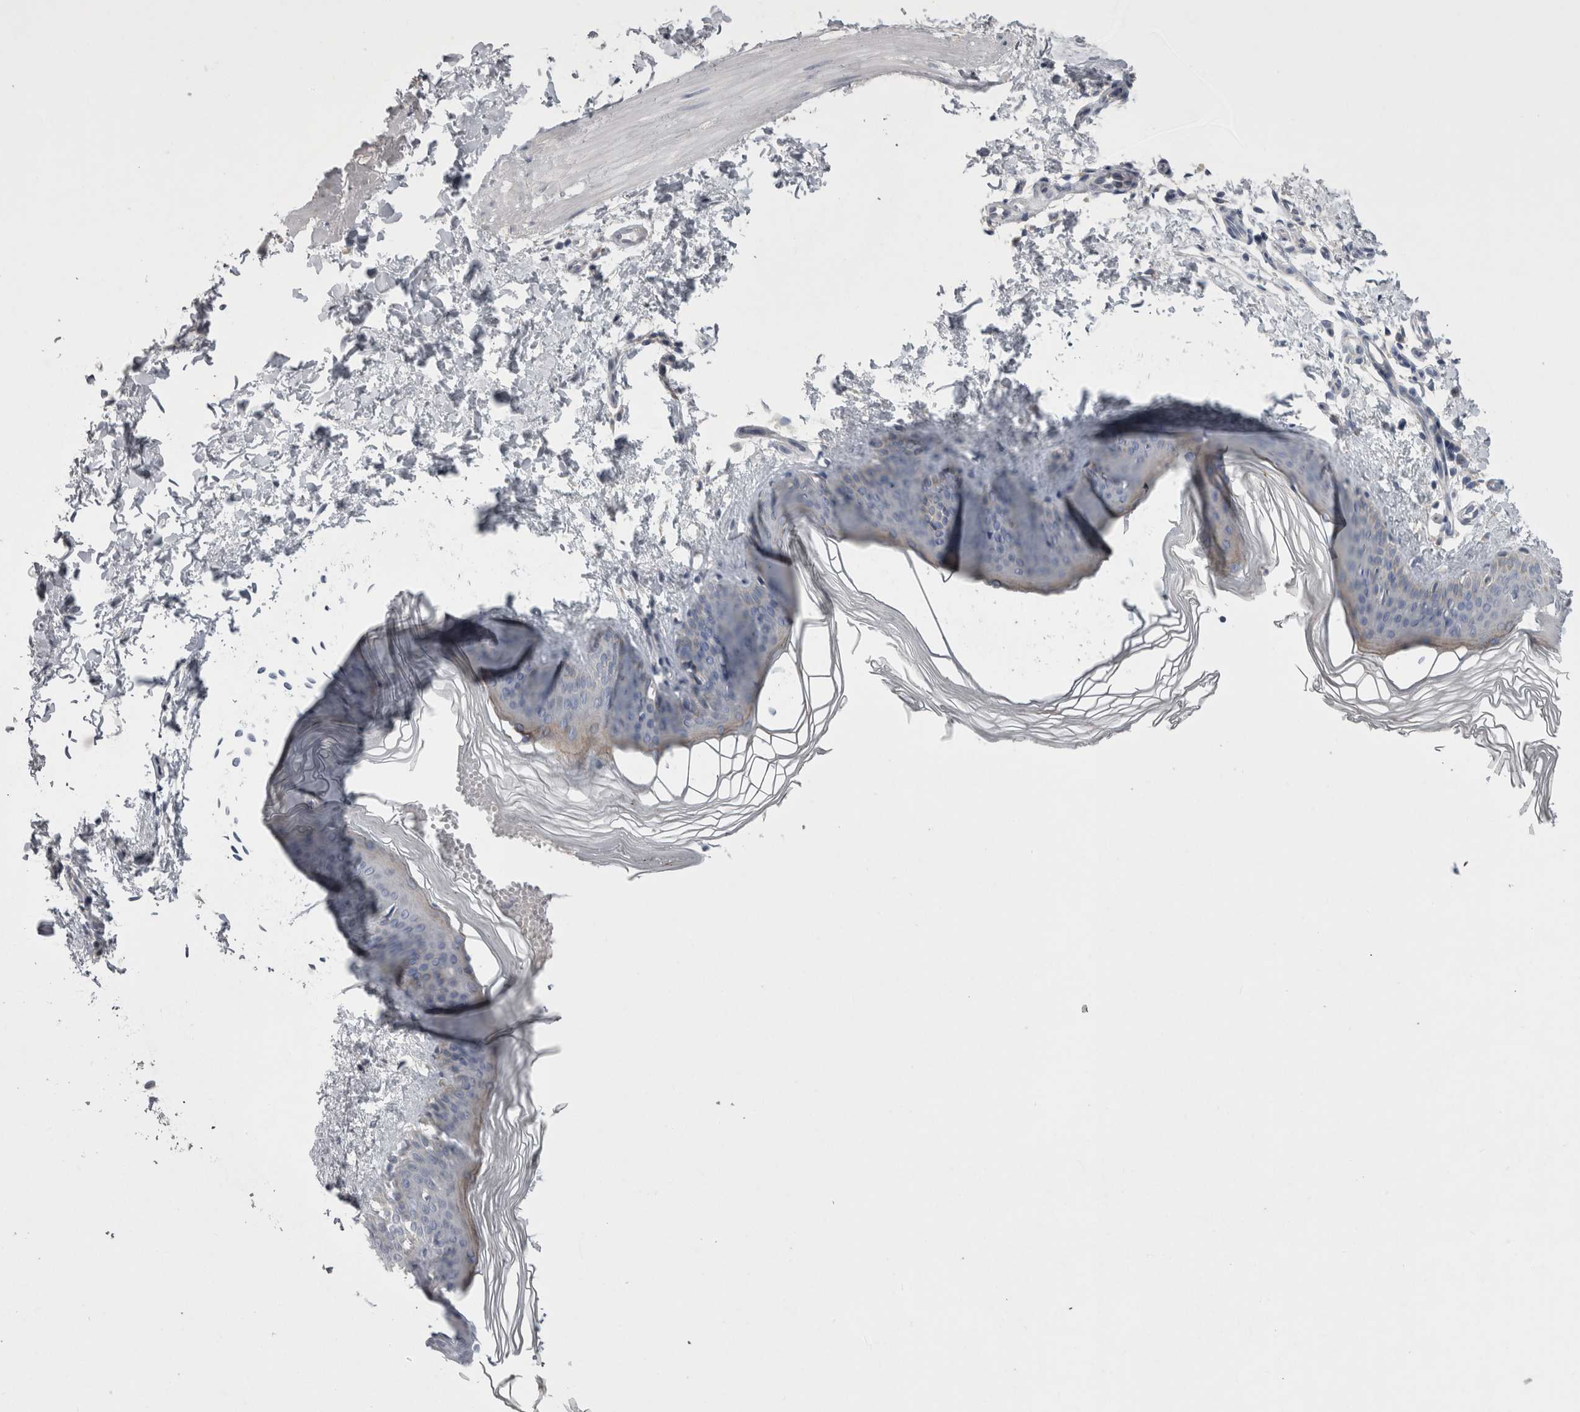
{"staining": {"intensity": "negative", "quantity": "none", "location": "none"}, "tissue": "skin", "cell_type": "Fibroblasts", "image_type": "normal", "snomed": [{"axis": "morphology", "description": "Normal tissue, NOS"}, {"axis": "topography", "description": "Skin"}], "caption": "An image of human skin is negative for staining in fibroblasts. Brightfield microscopy of IHC stained with DAB (3,3'-diaminobenzidine) (brown) and hematoxylin (blue), captured at high magnification.", "gene": "LRRC40", "patient": {"sex": "female", "age": 27}}